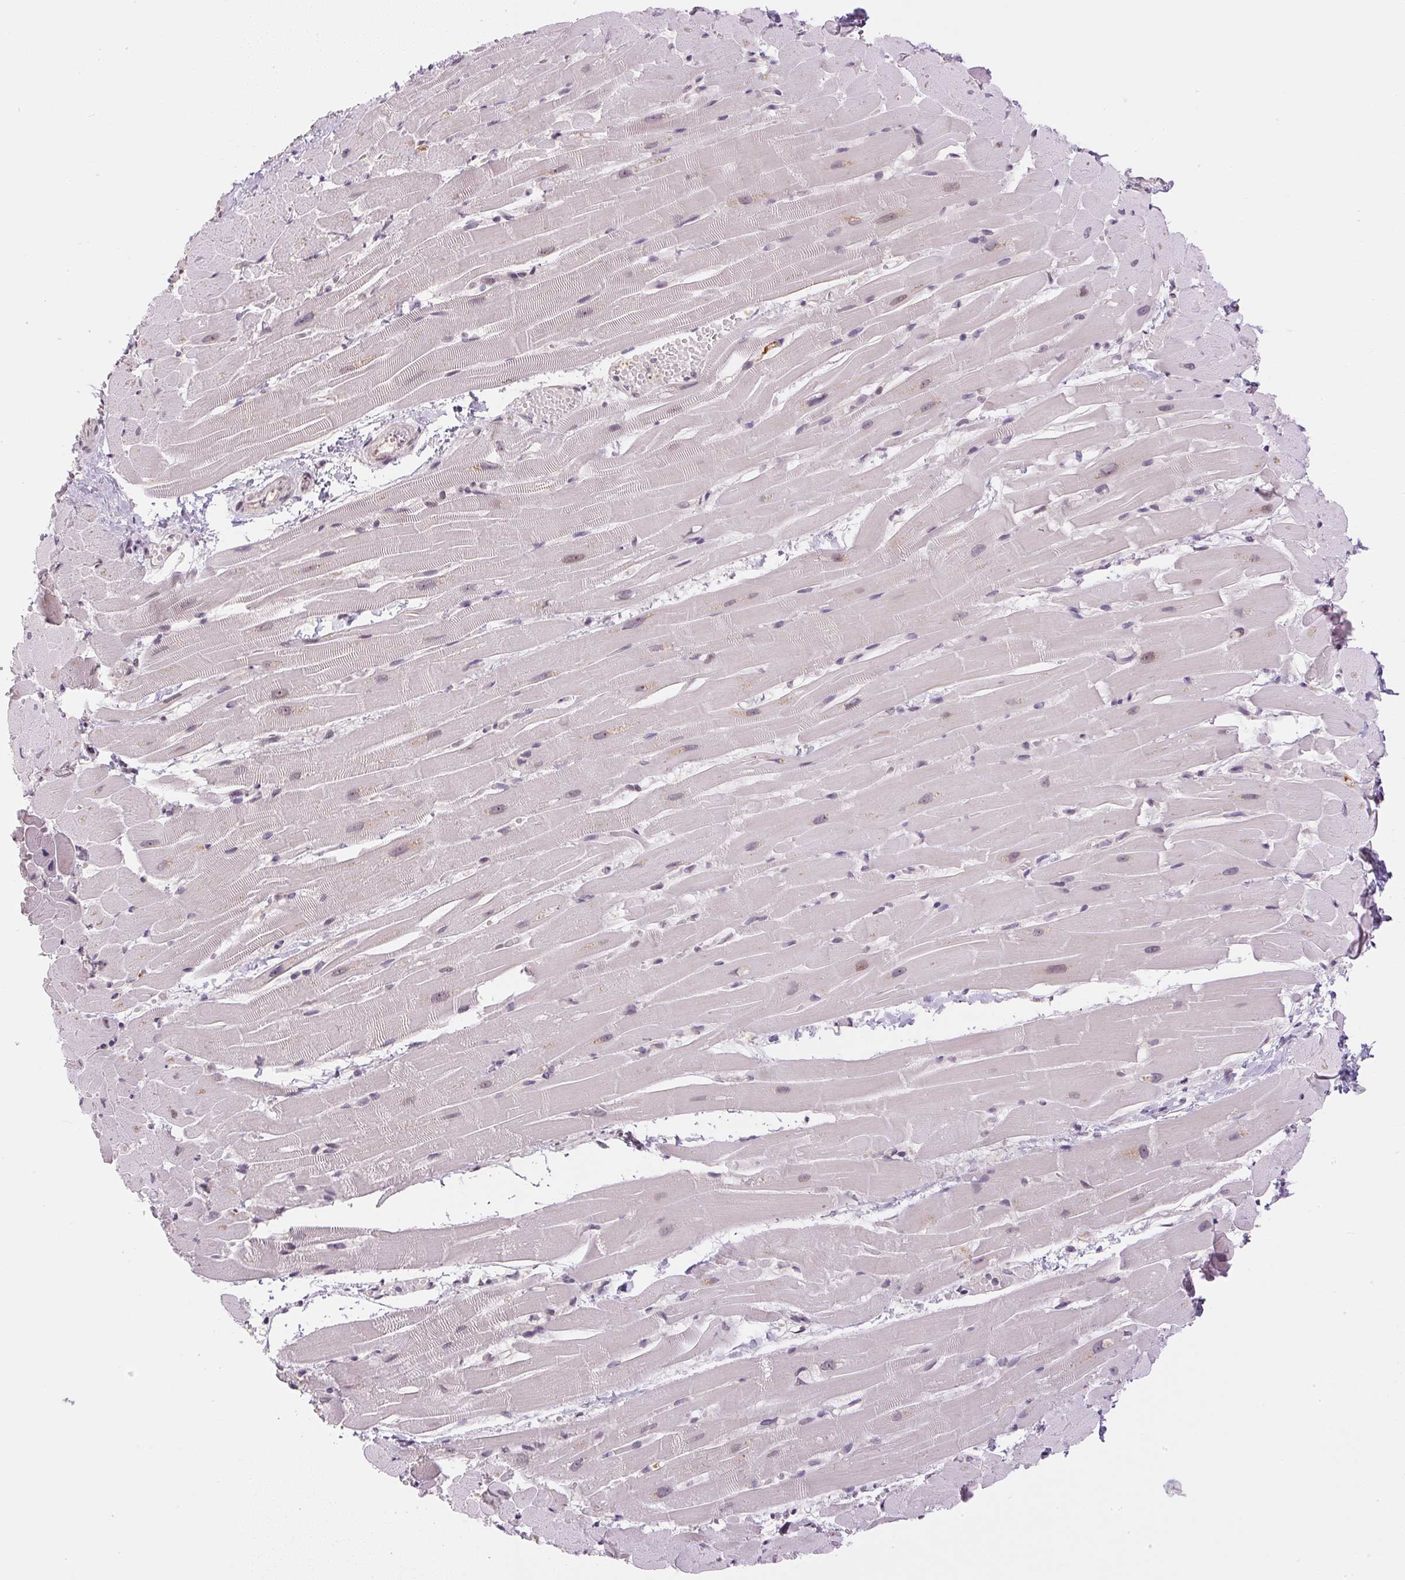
{"staining": {"intensity": "weak", "quantity": "<25%", "location": "nuclear"}, "tissue": "heart muscle", "cell_type": "Cardiomyocytes", "image_type": "normal", "snomed": [{"axis": "morphology", "description": "Normal tissue, NOS"}, {"axis": "topography", "description": "Heart"}], "caption": "Immunohistochemical staining of unremarkable heart muscle exhibits no significant positivity in cardiomyocytes.", "gene": "SGF29", "patient": {"sex": "male", "age": 37}}